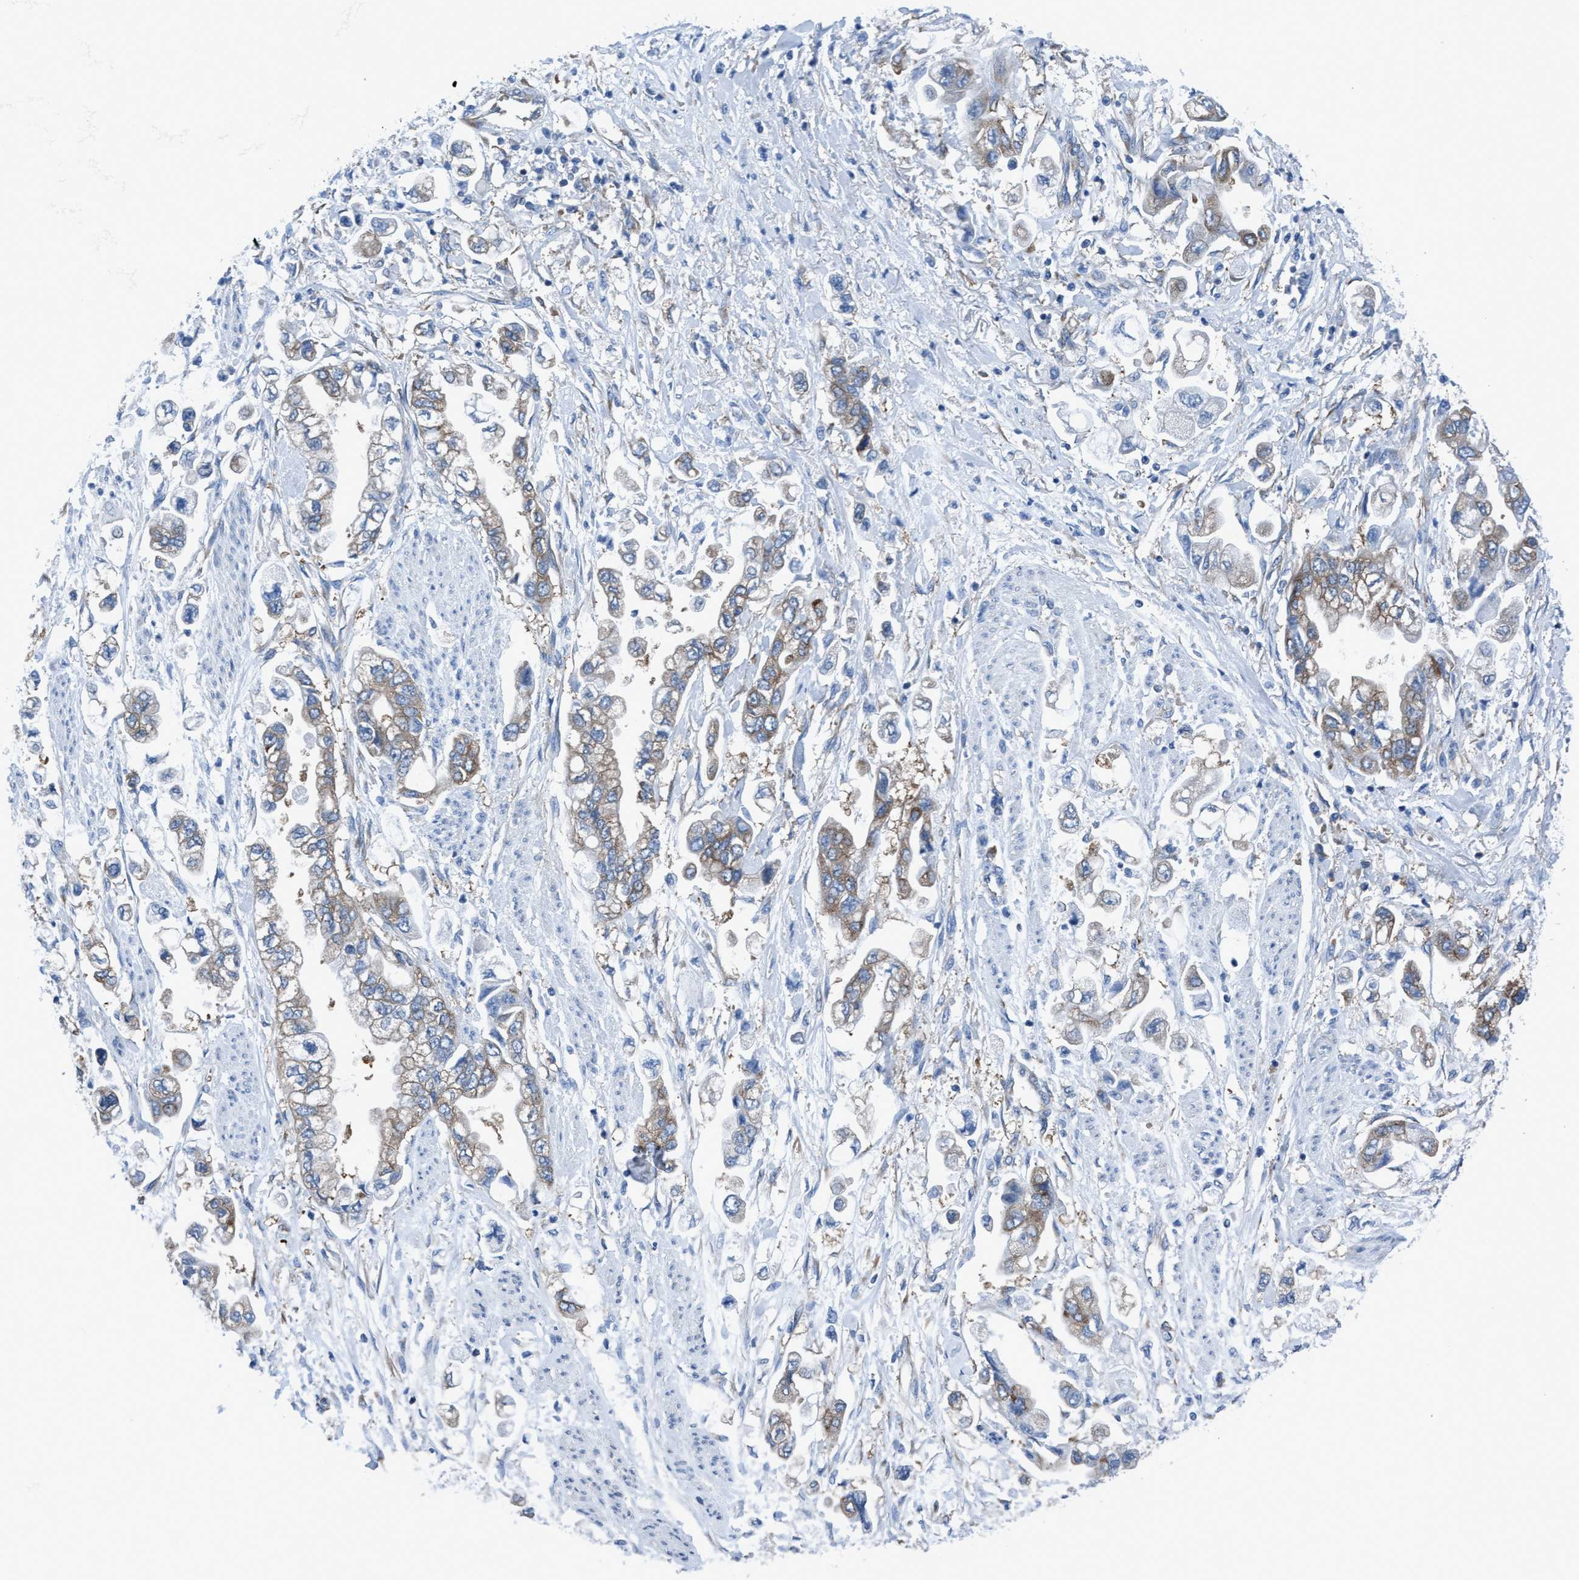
{"staining": {"intensity": "weak", "quantity": "25%-75%", "location": "cytoplasmic/membranous"}, "tissue": "stomach cancer", "cell_type": "Tumor cells", "image_type": "cancer", "snomed": [{"axis": "morphology", "description": "Normal tissue, NOS"}, {"axis": "morphology", "description": "Adenocarcinoma, NOS"}, {"axis": "topography", "description": "Stomach"}], "caption": "A high-resolution photomicrograph shows immunohistochemistry staining of stomach cancer, which demonstrates weak cytoplasmic/membranous positivity in approximately 25%-75% of tumor cells. (Stains: DAB (3,3'-diaminobenzidine) in brown, nuclei in blue, Microscopy: brightfield microscopy at high magnification).", "gene": "NMT1", "patient": {"sex": "male", "age": 62}}